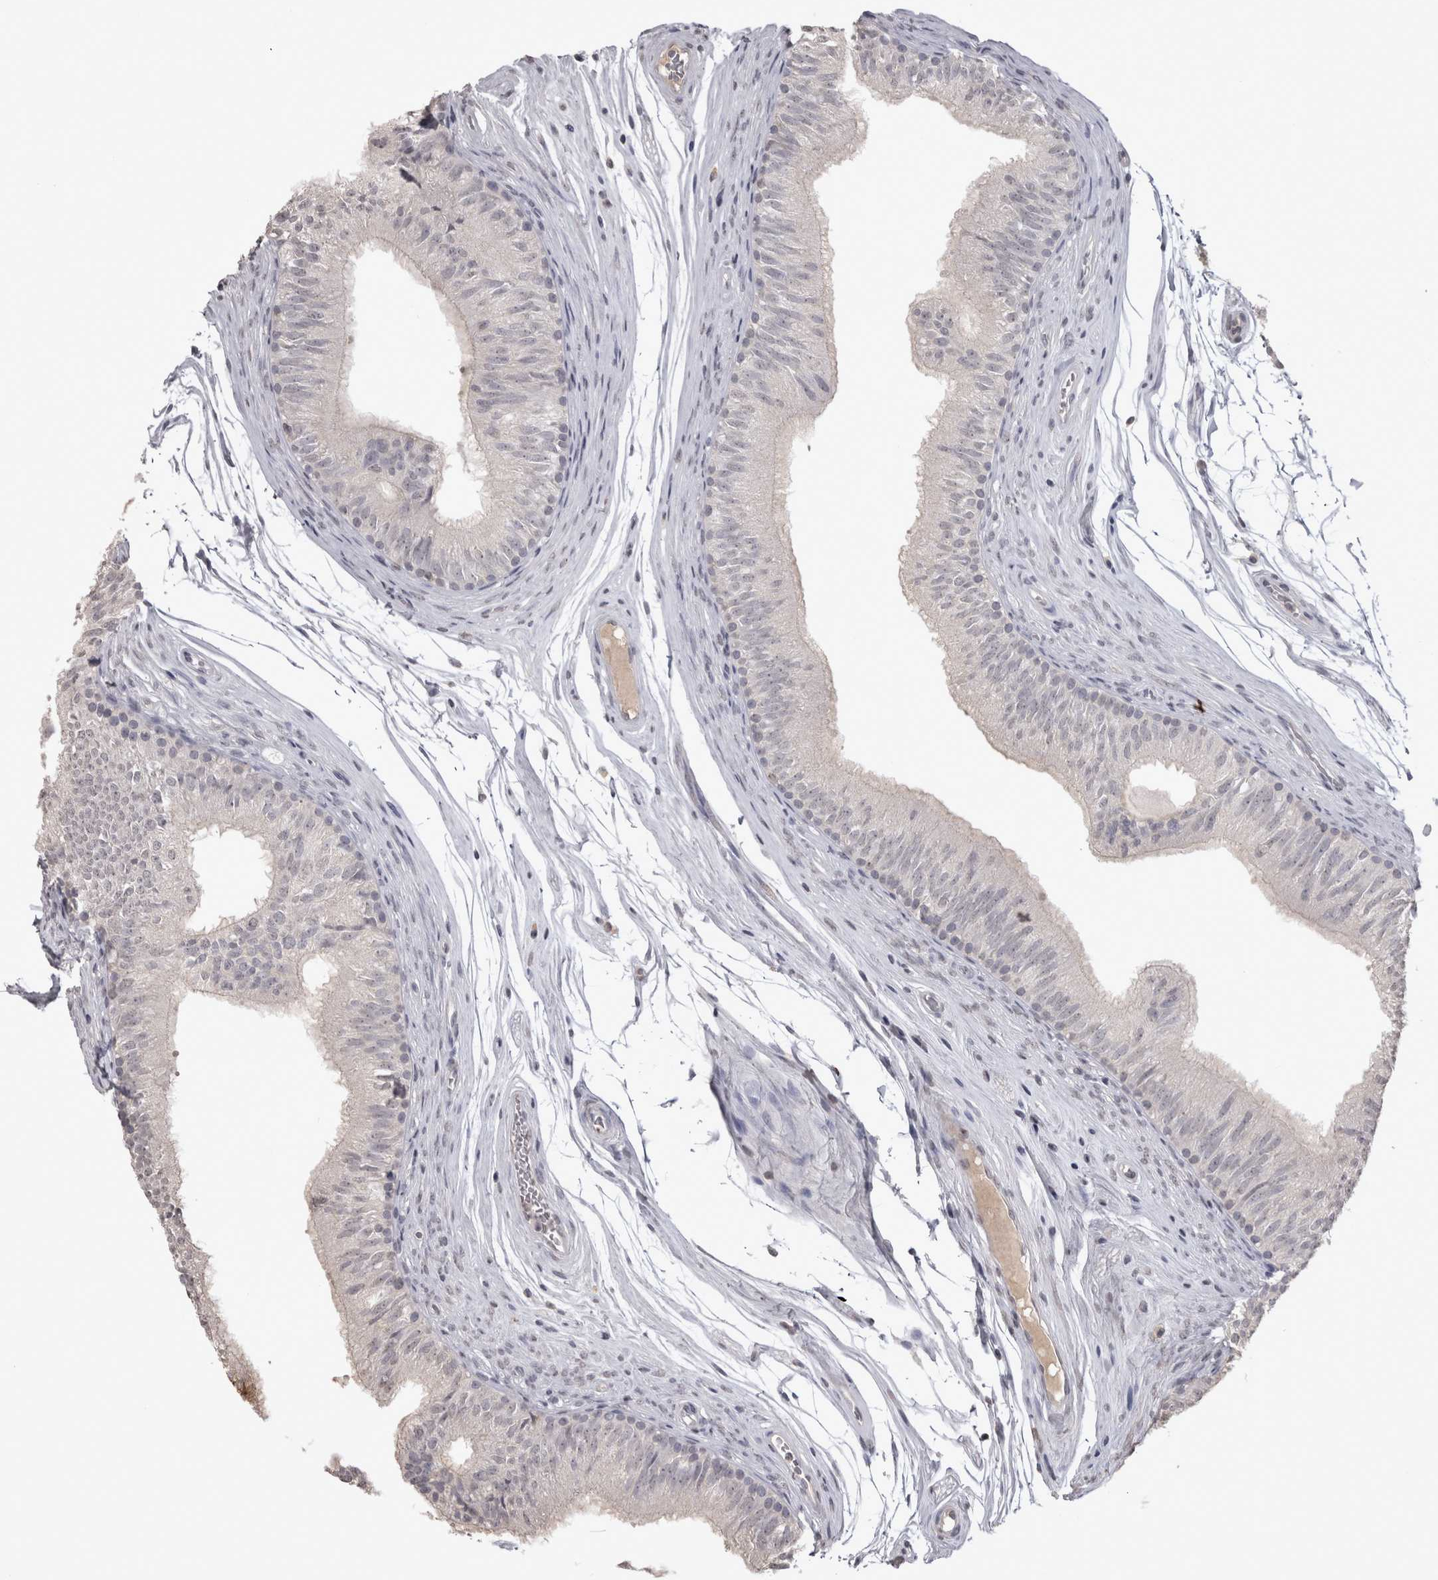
{"staining": {"intensity": "negative", "quantity": "none", "location": "none"}, "tissue": "epididymis", "cell_type": "Glandular cells", "image_type": "normal", "snomed": [{"axis": "morphology", "description": "Normal tissue, NOS"}, {"axis": "topography", "description": "Epididymis"}], "caption": "Immunohistochemistry of unremarkable human epididymis shows no staining in glandular cells.", "gene": "LAX1", "patient": {"sex": "male", "age": 36}}